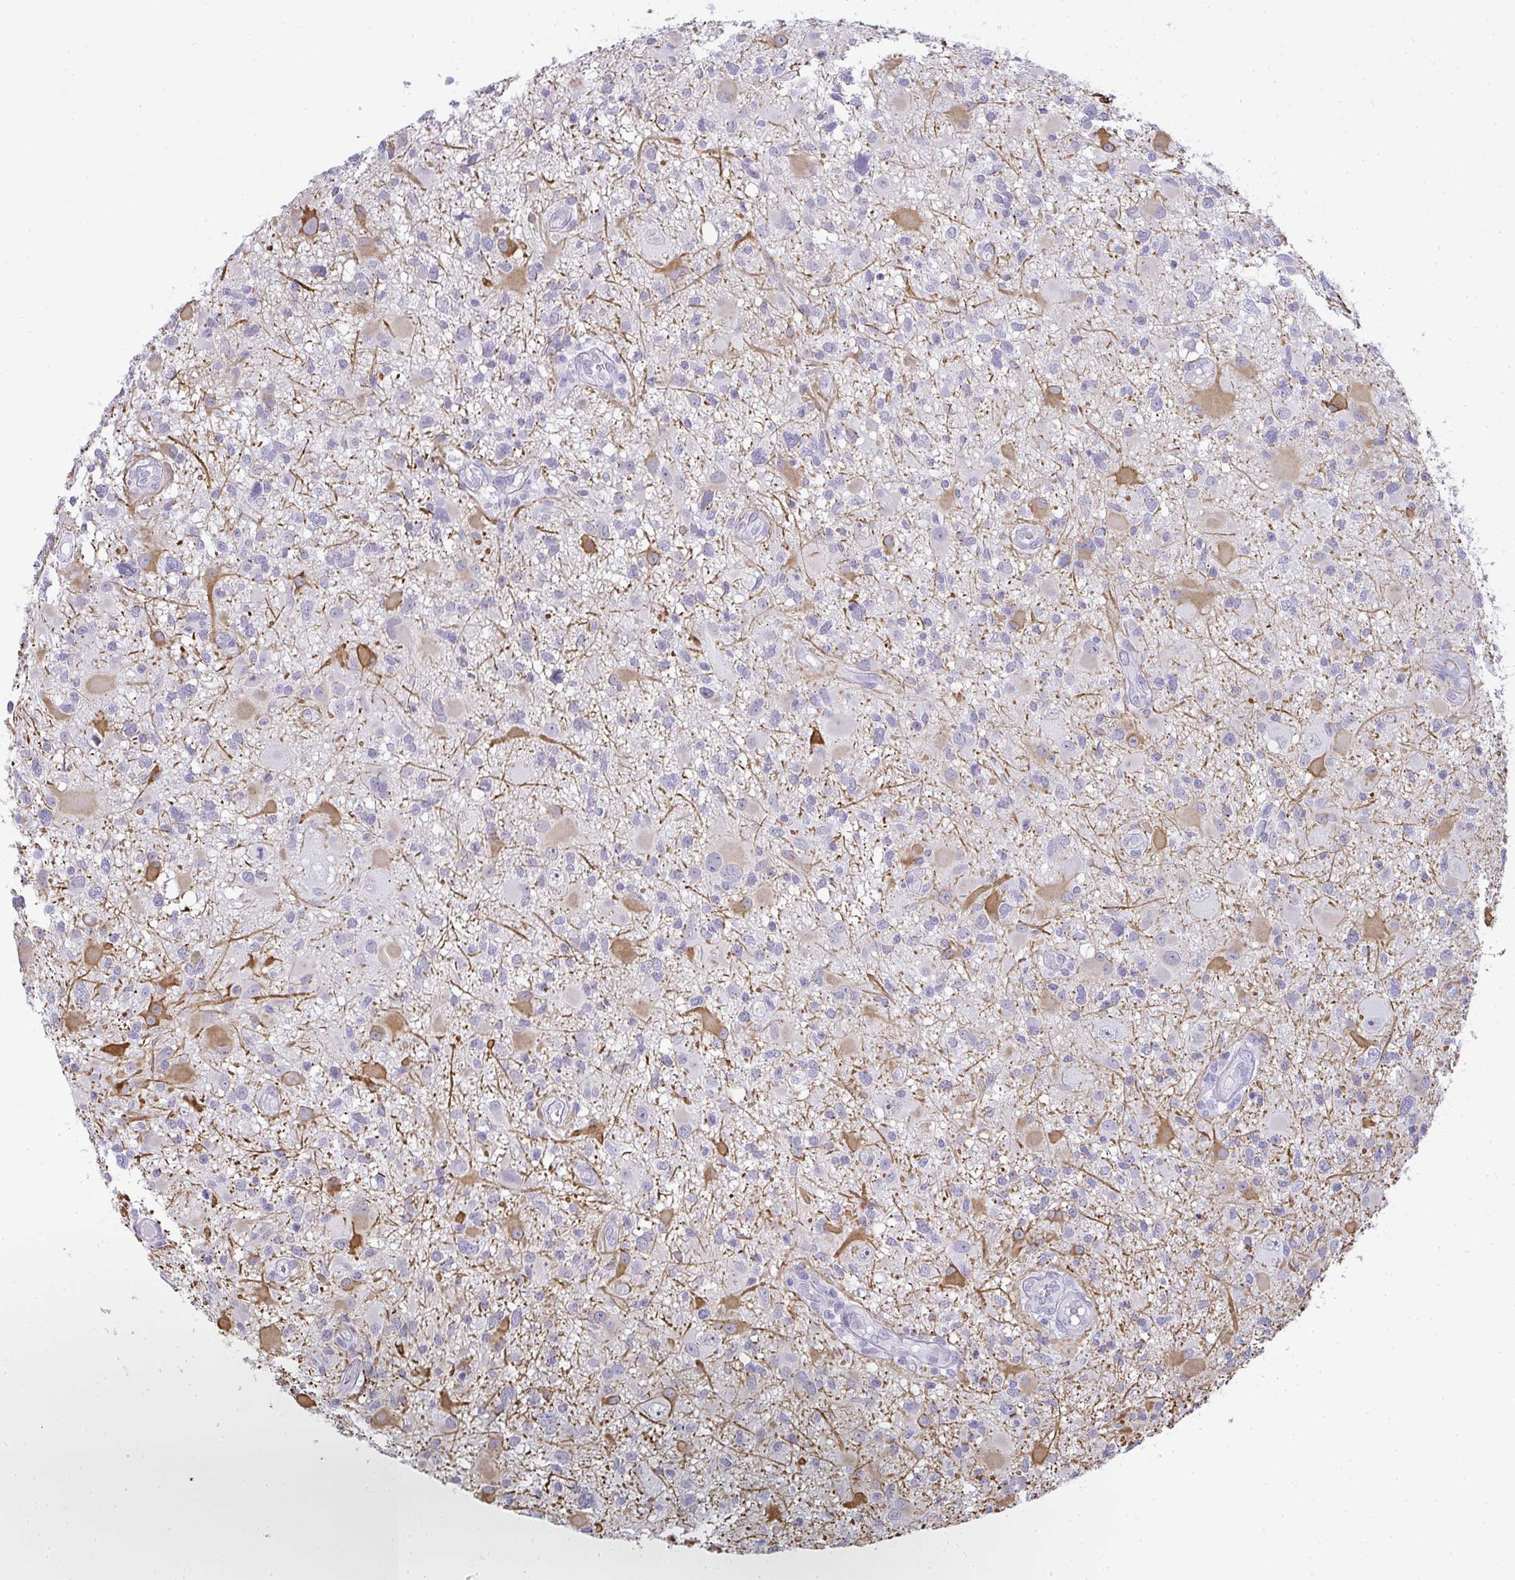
{"staining": {"intensity": "negative", "quantity": "none", "location": "none"}, "tissue": "glioma", "cell_type": "Tumor cells", "image_type": "cancer", "snomed": [{"axis": "morphology", "description": "Glioma, malignant, High grade"}, {"axis": "topography", "description": "Brain"}], "caption": "High magnification brightfield microscopy of glioma stained with DAB (3,3'-diaminobenzidine) (brown) and counterstained with hematoxylin (blue): tumor cells show no significant expression. (Brightfield microscopy of DAB (3,3'-diaminobenzidine) immunohistochemistry (IHC) at high magnification).", "gene": "PLA2G1B", "patient": {"sex": "male", "age": 54}}